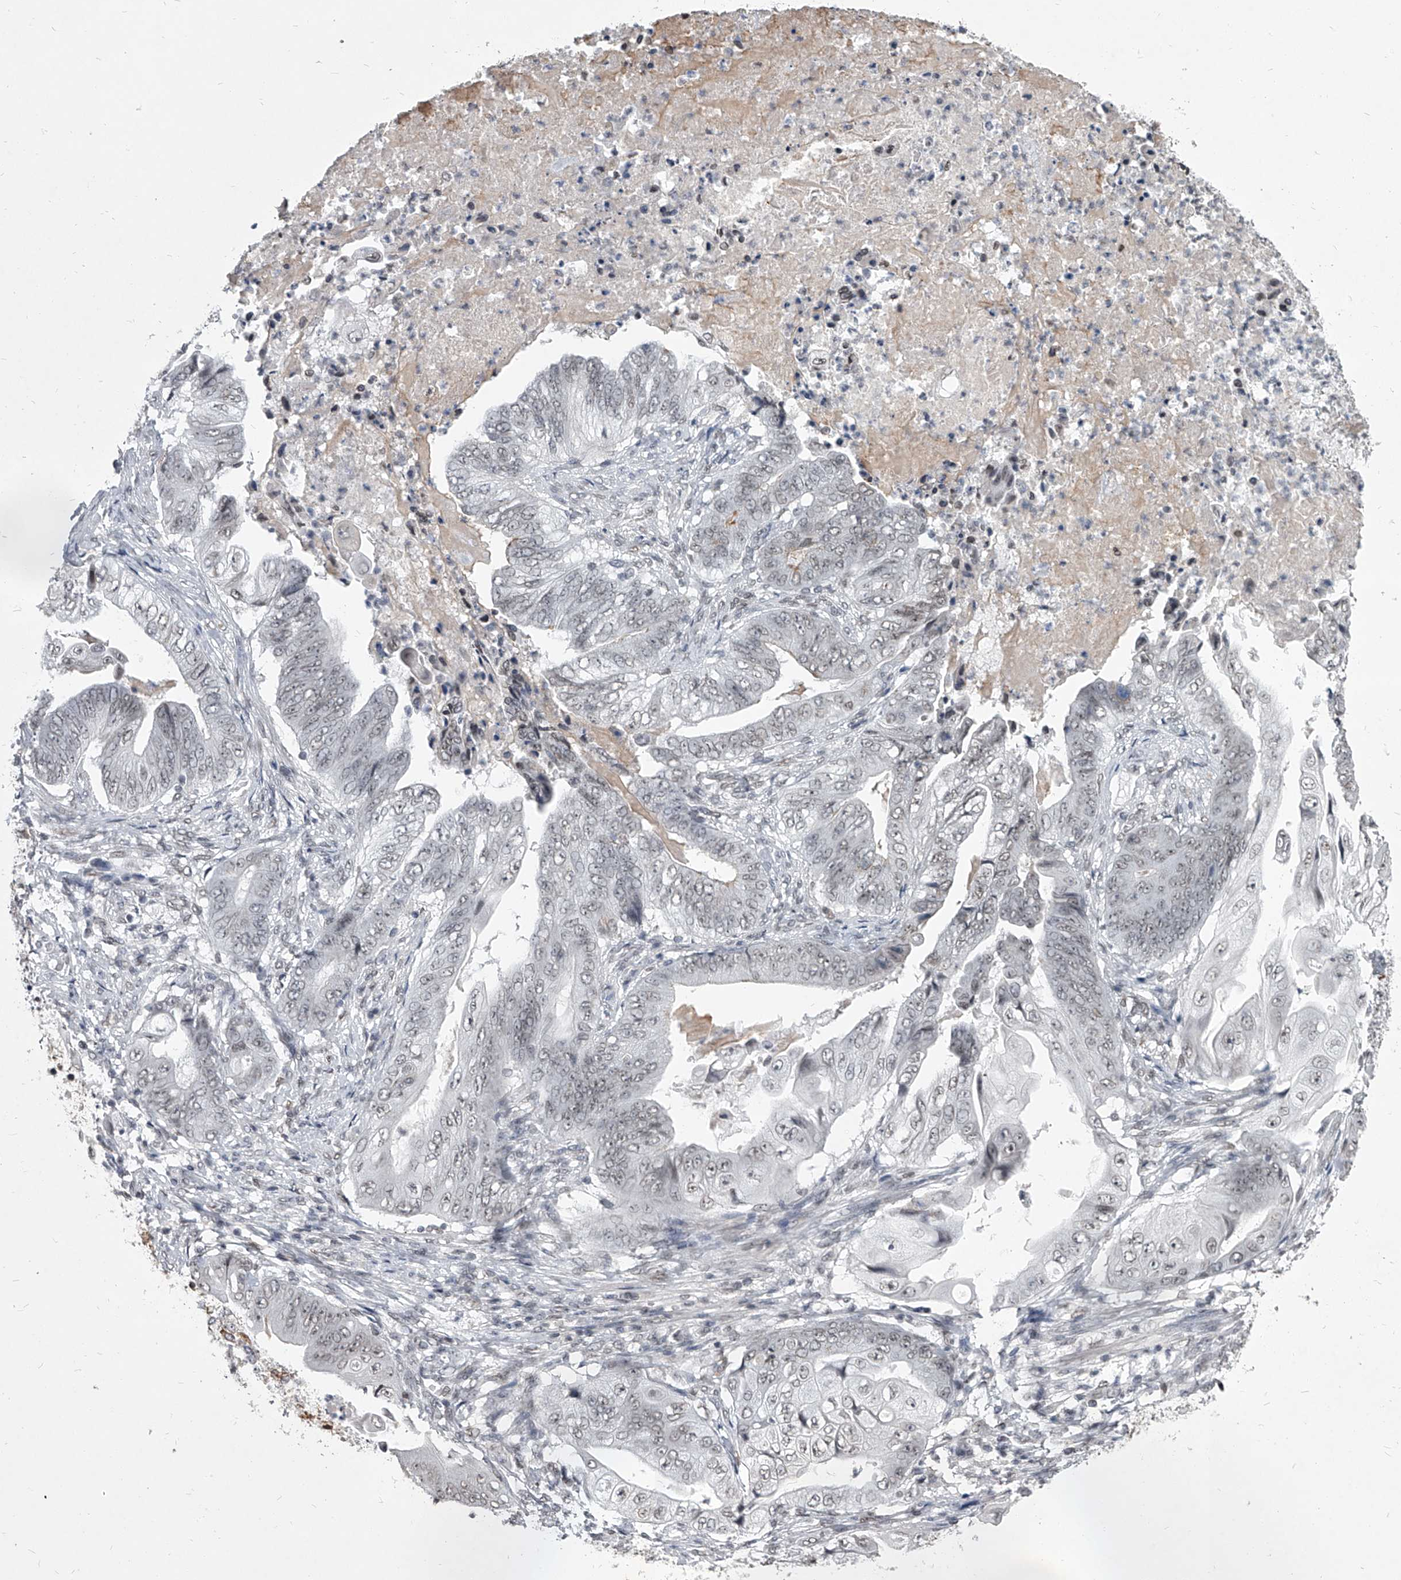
{"staining": {"intensity": "weak", "quantity": "25%-75%", "location": "nuclear"}, "tissue": "stomach cancer", "cell_type": "Tumor cells", "image_type": "cancer", "snomed": [{"axis": "morphology", "description": "Adenocarcinoma, NOS"}, {"axis": "topography", "description": "Stomach"}], "caption": "This micrograph reveals stomach cancer (adenocarcinoma) stained with immunohistochemistry to label a protein in brown. The nuclear of tumor cells show weak positivity for the protein. Nuclei are counter-stained blue.", "gene": "PPIL4", "patient": {"sex": "female", "age": 73}}